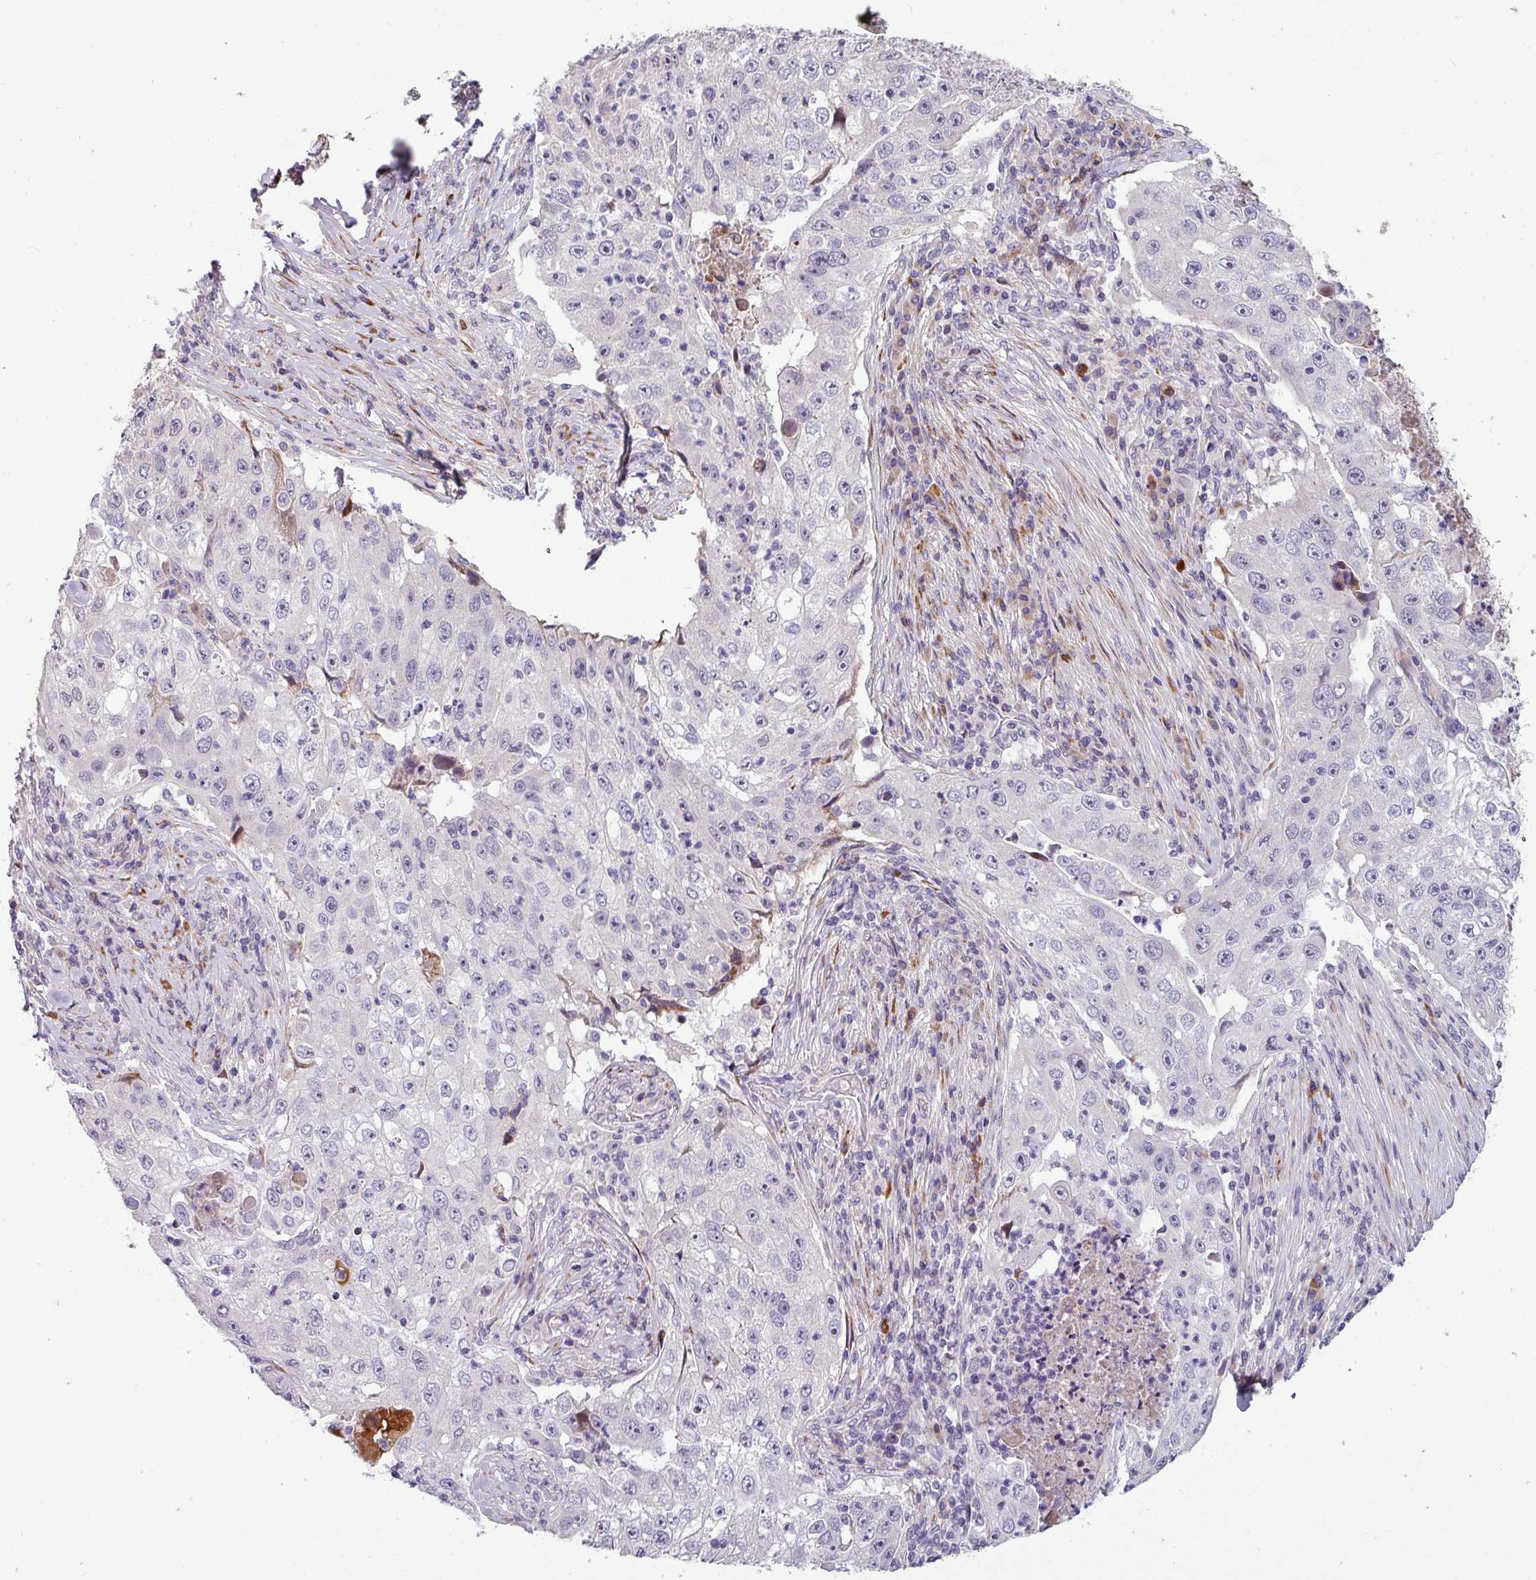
{"staining": {"intensity": "negative", "quantity": "none", "location": "none"}, "tissue": "lung cancer", "cell_type": "Tumor cells", "image_type": "cancer", "snomed": [{"axis": "morphology", "description": "Squamous cell carcinoma, NOS"}, {"axis": "topography", "description": "Lung"}], "caption": "There is no significant staining in tumor cells of lung cancer.", "gene": "KLHL3", "patient": {"sex": "male", "age": 64}}